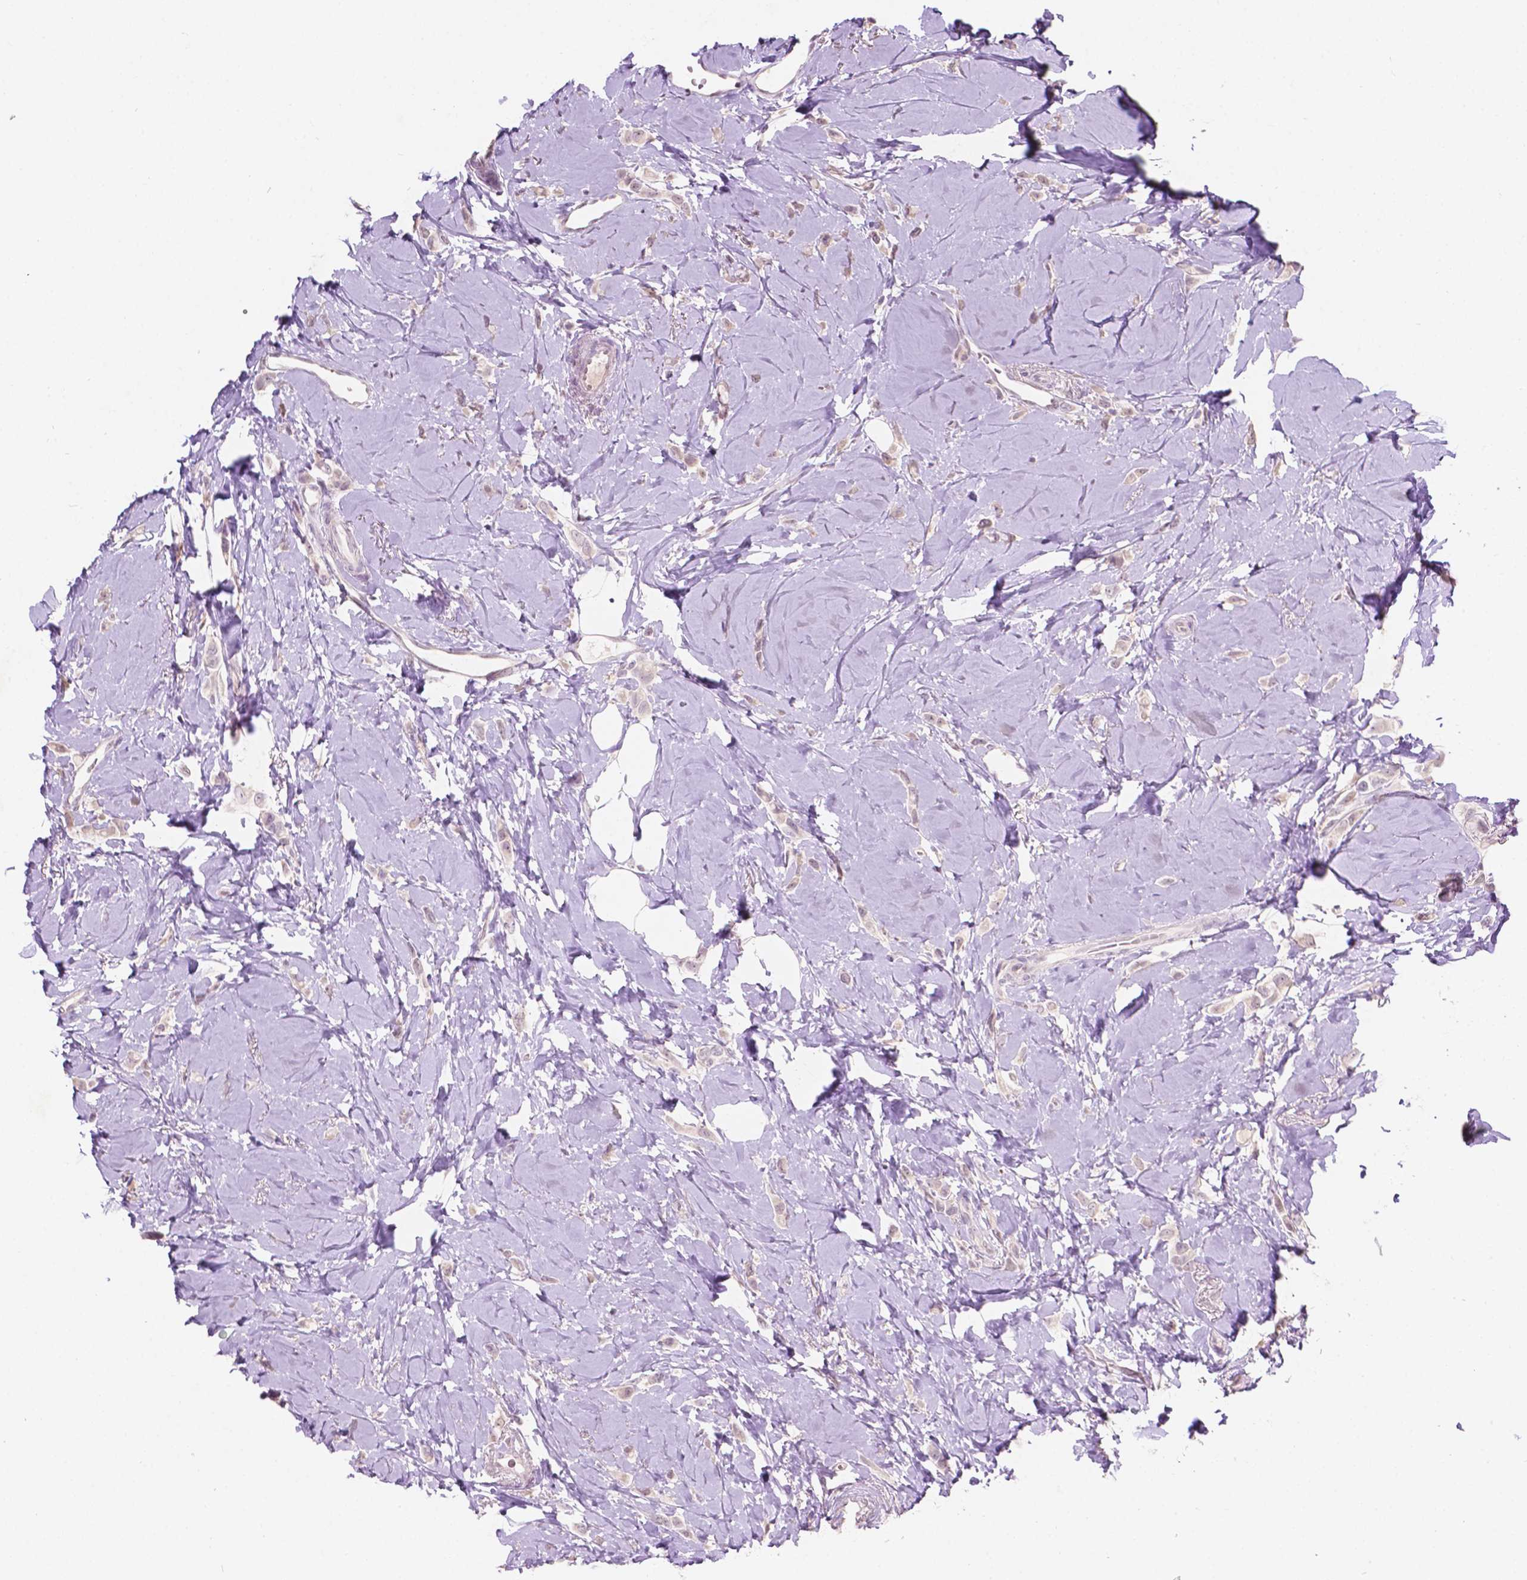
{"staining": {"intensity": "negative", "quantity": "none", "location": "none"}, "tissue": "breast cancer", "cell_type": "Tumor cells", "image_type": "cancer", "snomed": [{"axis": "morphology", "description": "Lobular carcinoma"}, {"axis": "topography", "description": "Breast"}], "caption": "Photomicrograph shows no protein staining in tumor cells of breast cancer tissue.", "gene": "TM6SF2", "patient": {"sex": "female", "age": 66}}